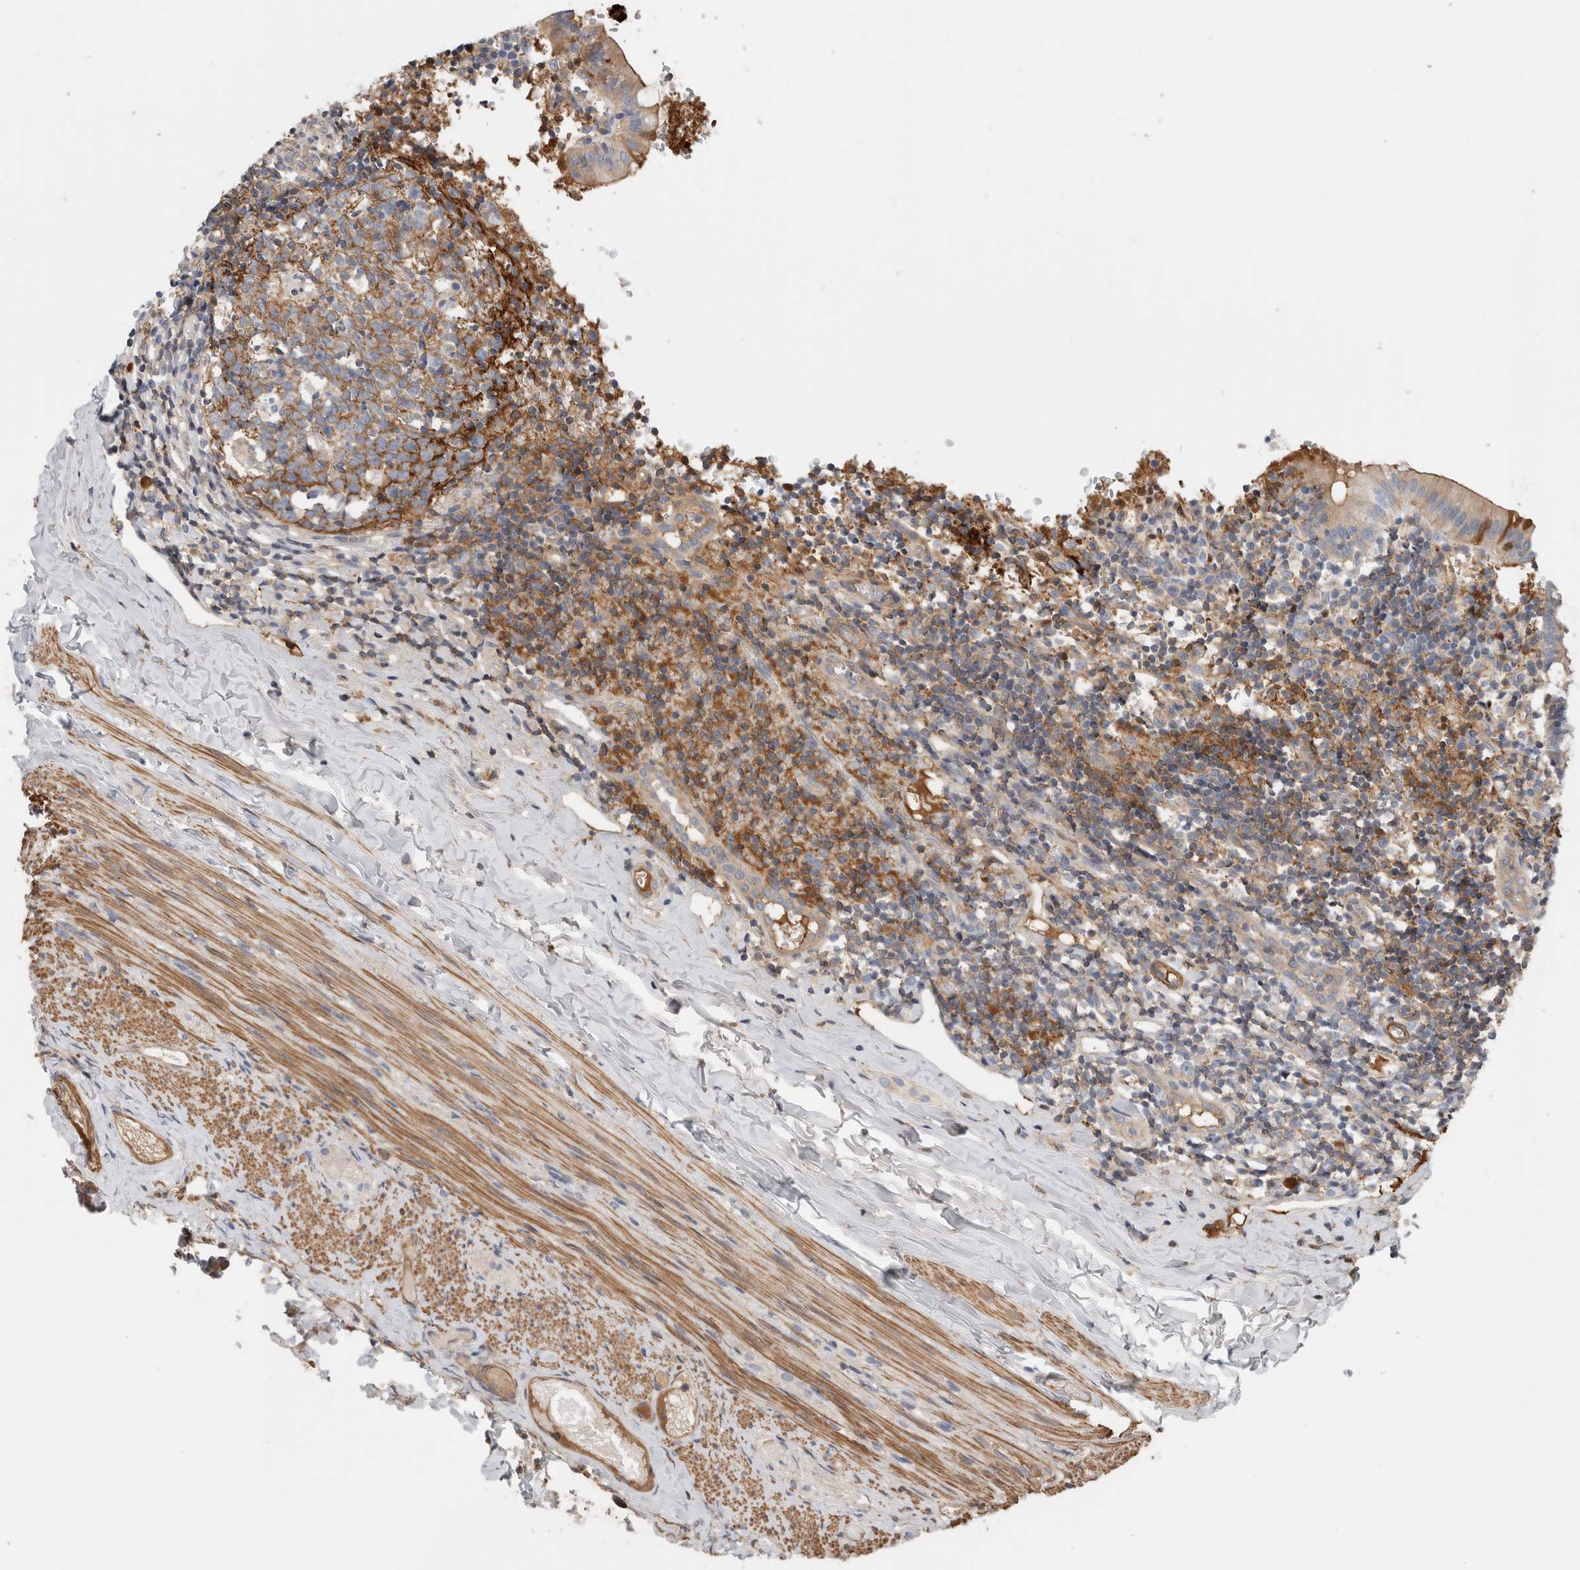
{"staining": {"intensity": "moderate", "quantity": "25%-75%", "location": "cytoplasmic/membranous"}, "tissue": "appendix", "cell_type": "Glandular cells", "image_type": "normal", "snomed": [{"axis": "morphology", "description": "Normal tissue, NOS"}, {"axis": "topography", "description": "Appendix"}], "caption": "This is a micrograph of immunohistochemistry staining of benign appendix, which shows moderate staining in the cytoplasmic/membranous of glandular cells.", "gene": "CFI", "patient": {"sex": "male", "age": 8}}